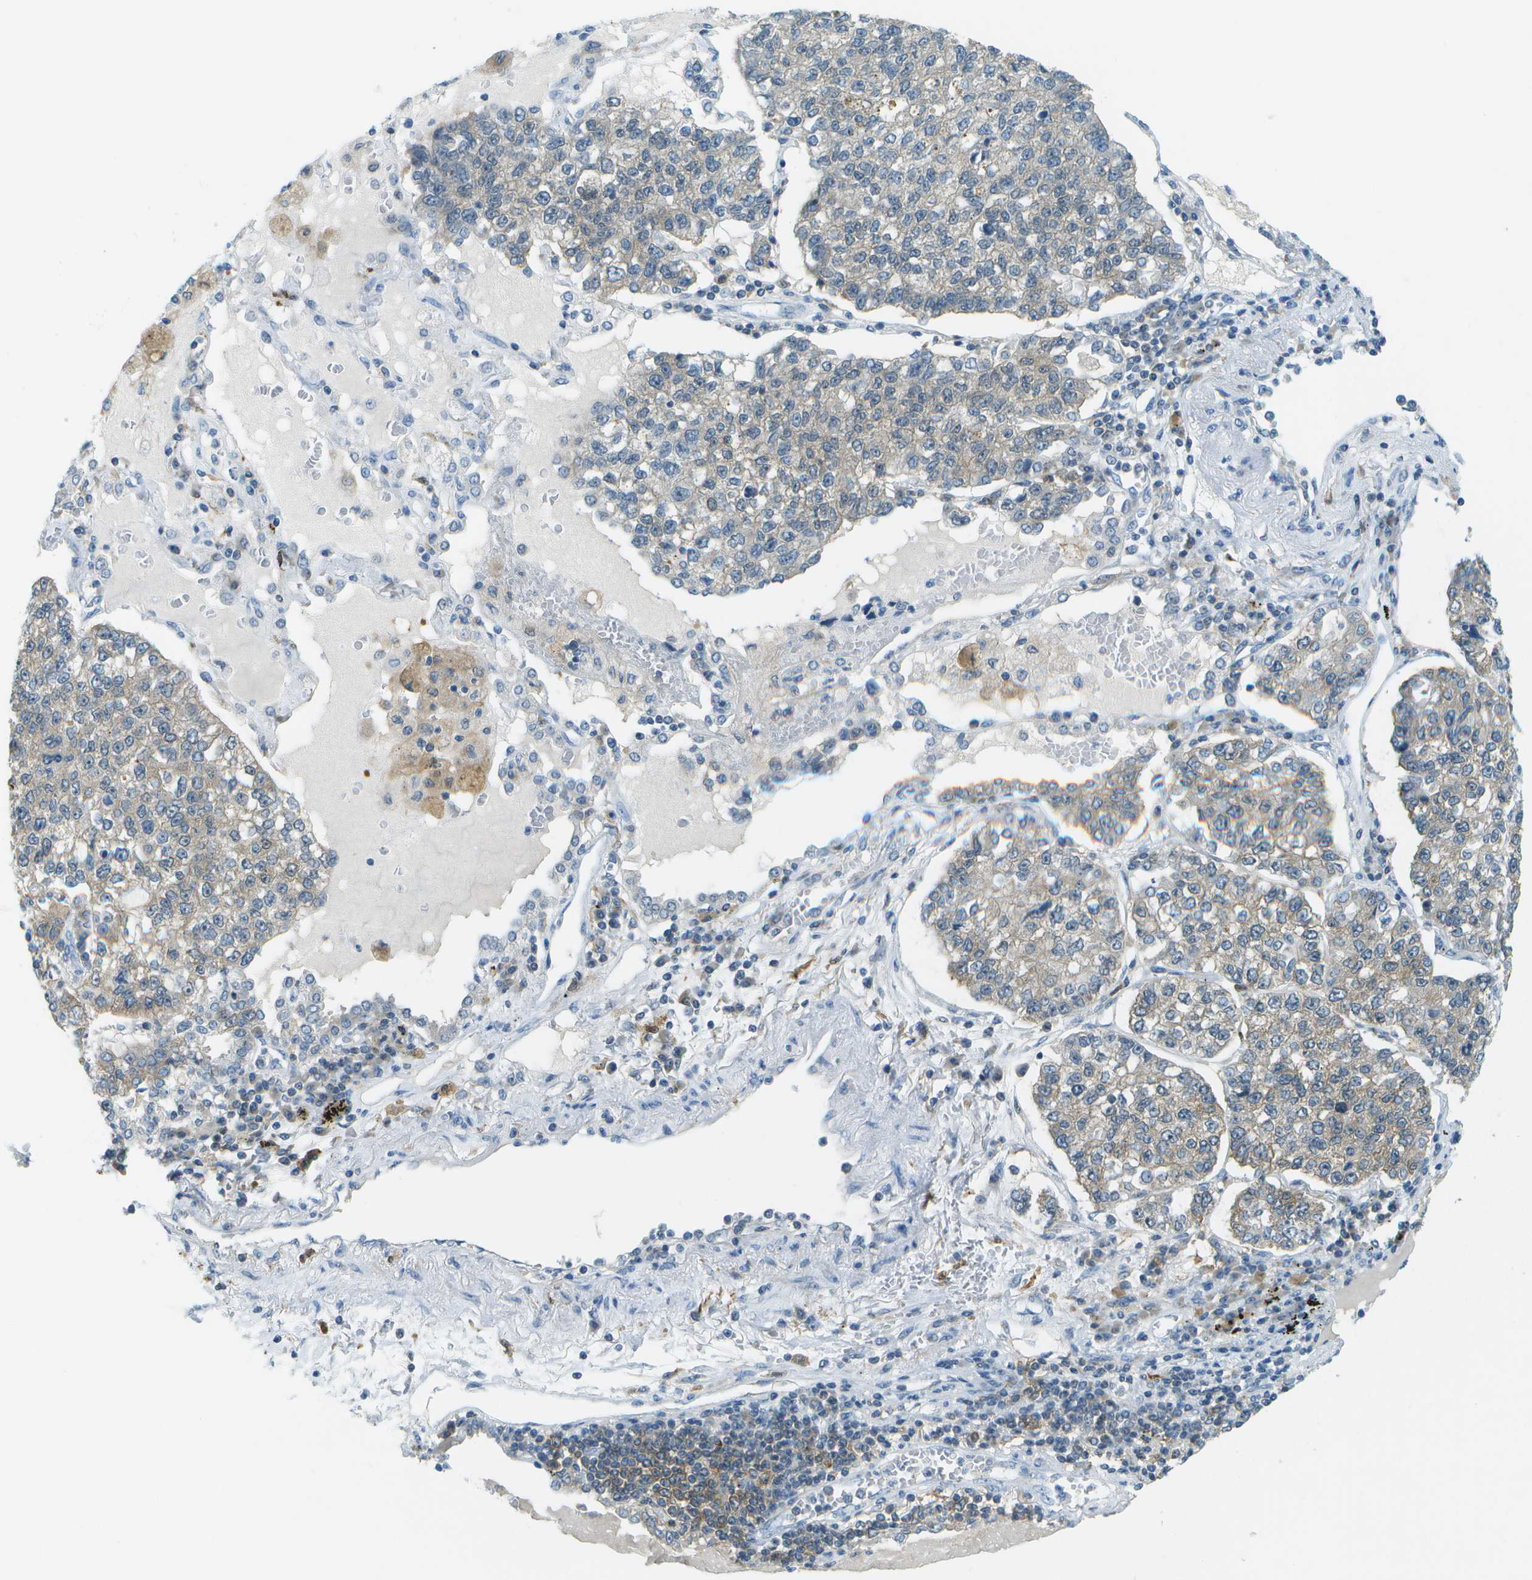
{"staining": {"intensity": "weak", "quantity": "<25%", "location": "cytoplasmic/membranous"}, "tissue": "lung cancer", "cell_type": "Tumor cells", "image_type": "cancer", "snomed": [{"axis": "morphology", "description": "Adenocarcinoma, NOS"}, {"axis": "topography", "description": "Lung"}], "caption": "This is an immunohistochemistry (IHC) micrograph of human lung cancer (adenocarcinoma). There is no staining in tumor cells.", "gene": "CDH23", "patient": {"sex": "male", "age": 49}}